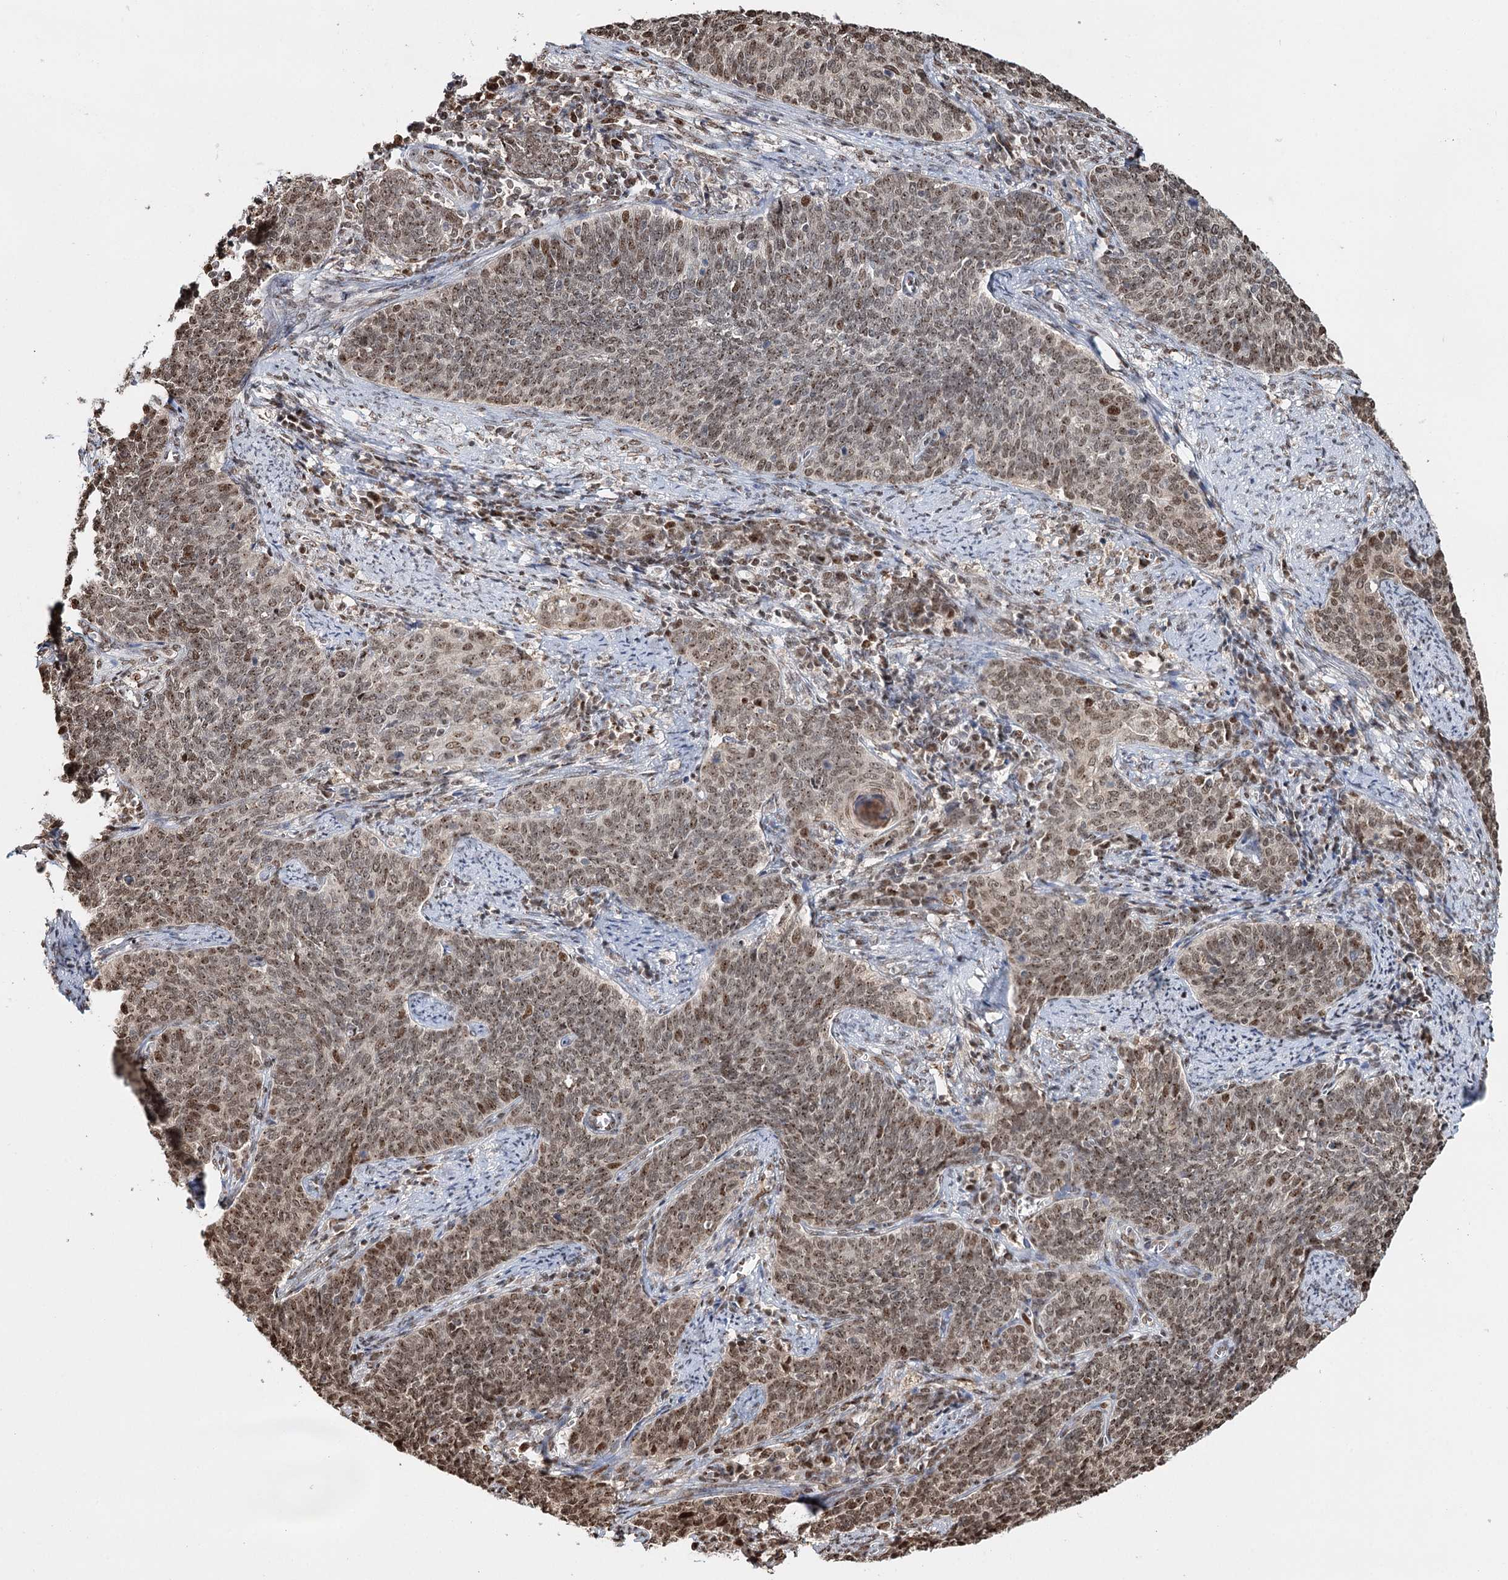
{"staining": {"intensity": "moderate", "quantity": ">75%", "location": "nuclear"}, "tissue": "cervical cancer", "cell_type": "Tumor cells", "image_type": "cancer", "snomed": [{"axis": "morphology", "description": "Squamous cell carcinoma, NOS"}, {"axis": "topography", "description": "Cervix"}], "caption": "Cervical squamous cell carcinoma stained with a brown dye demonstrates moderate nuclear positive positivity in approximately >75% of tumor cells.", "gene": "RPS27A", "patient": {"sex": "female", "age": 39}}